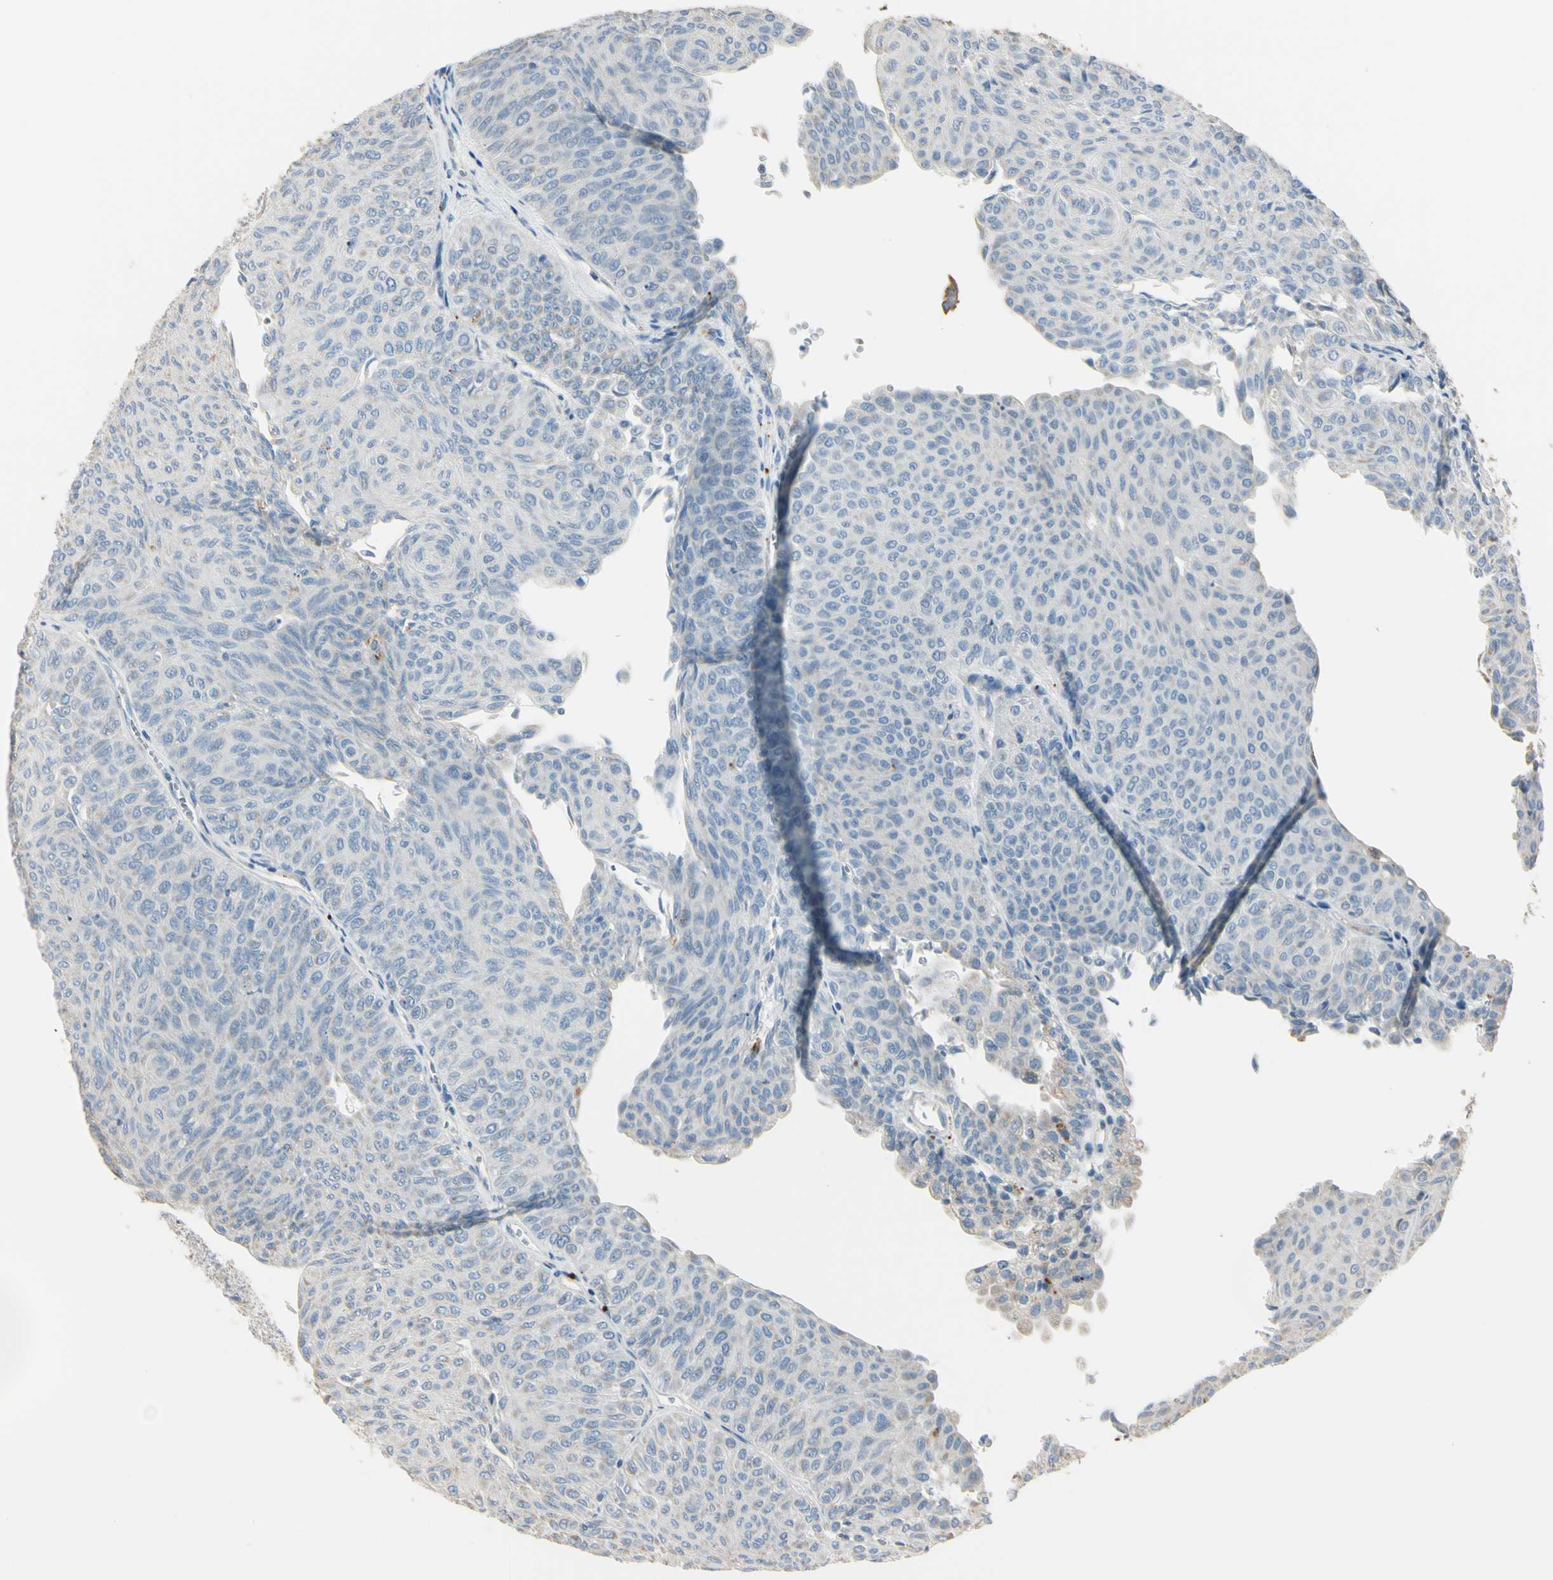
{"staining": {"intensity": "negative", "quantity": "none", "location": "none"}, "tissue": "urothelial cancer", "cell_type": "Tumor cells", "image_type": "cancer", "snomed": [{"axis": "morphology", "description": "Urothelial carcinoma, Low grade"}, {"axis": "topography", "description": "Urinary bladder"}], "caption": "Urothelial carcinoma (low-grade) was stained to show a protein in brown. There is no significant positivity in tumor cells. (DAB (3,3'-diaminobenzidine) immunohistochemistry visualized using brightfield microscopy, high magnification).", "gene": "ANGPTL1", "patient": {"sex": "male", "age": 78}}